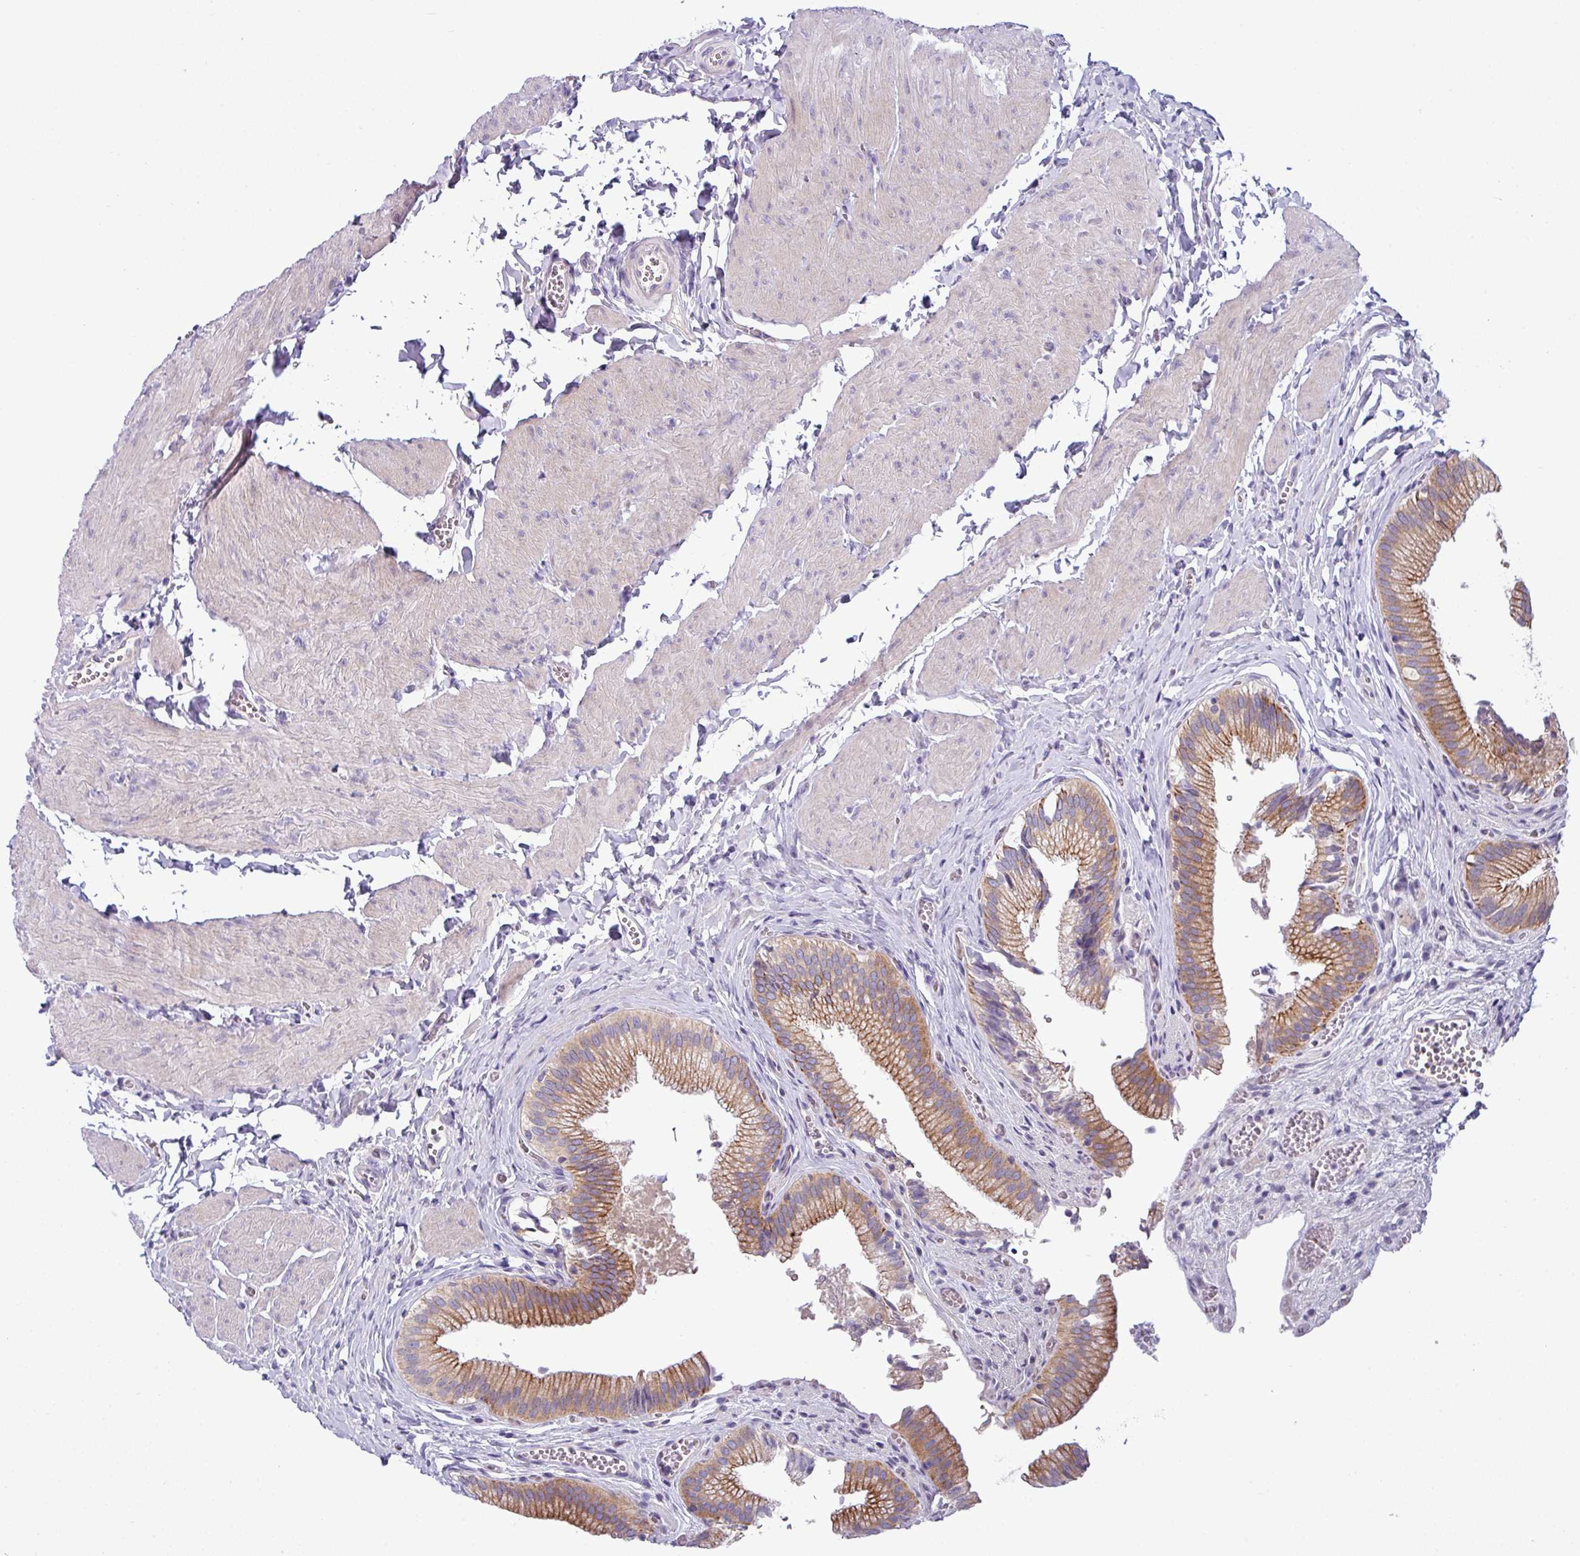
{"staining": {"intensity": "moderate", "quantity": ">75%", "location": "cytoplasmic/membranous"}, "tissue": "gallbladder", "cell_type": "Glandular cells", "image_type": "normal", "snomed": [{"axis": "morphology", "description": "Normal tissue, NOS"}, {"axis": "topography", "description": "Gallbladder"}, {"axis": "topography", "description": "Peripheral nerve tissue"}], "caption": "Approximately >75% of glandular cells in benign gallbladder show moderate cytoplasmic/membranous protein staining as visualized by brown immunohistochemical staining.", "gene": "ACAP3", "patient": {"sex": "male", "age": 17}}